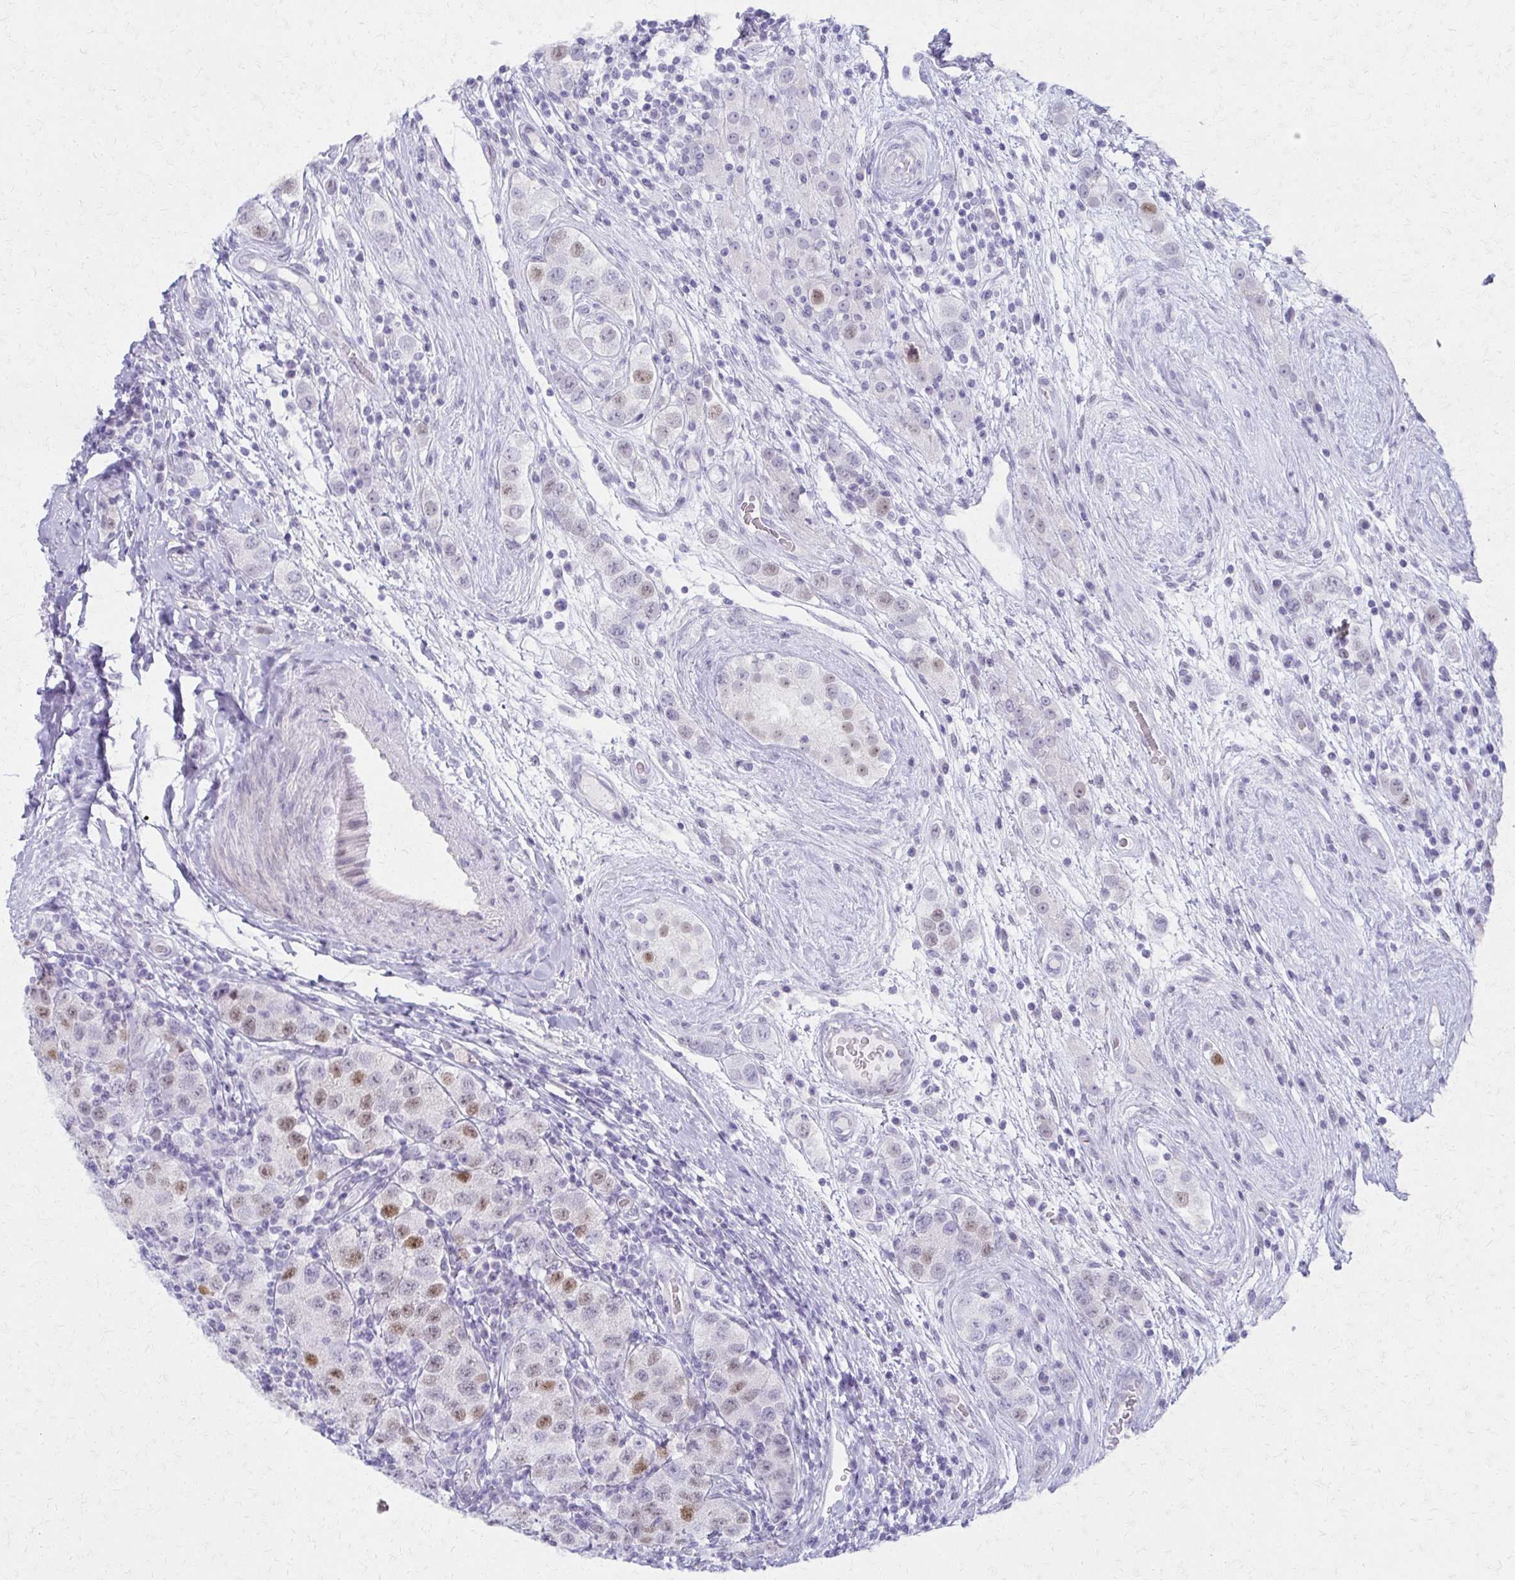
{"staining": {"intensity": "moderate", "quantity": "<25%", "location": "nuclear"}, "tissue": "testis cancer", "cell_type": "Tumor cells", "image_type": "cancer", "snomed": [{"axis": "morphology", "description": "Seminoma, NOS"}, {"axis": "topography", "description": "Testis"}], "caption": "Testis cancer (seminoma) stained with DAB (3,3'-diaminobenzidine) immunohistochemistry demonstrates low levels of moderate nuclear expression in approximately <25% of tumor cells.", "gene": "MORC4", "patient": {"sex": "male", "age": 34}}